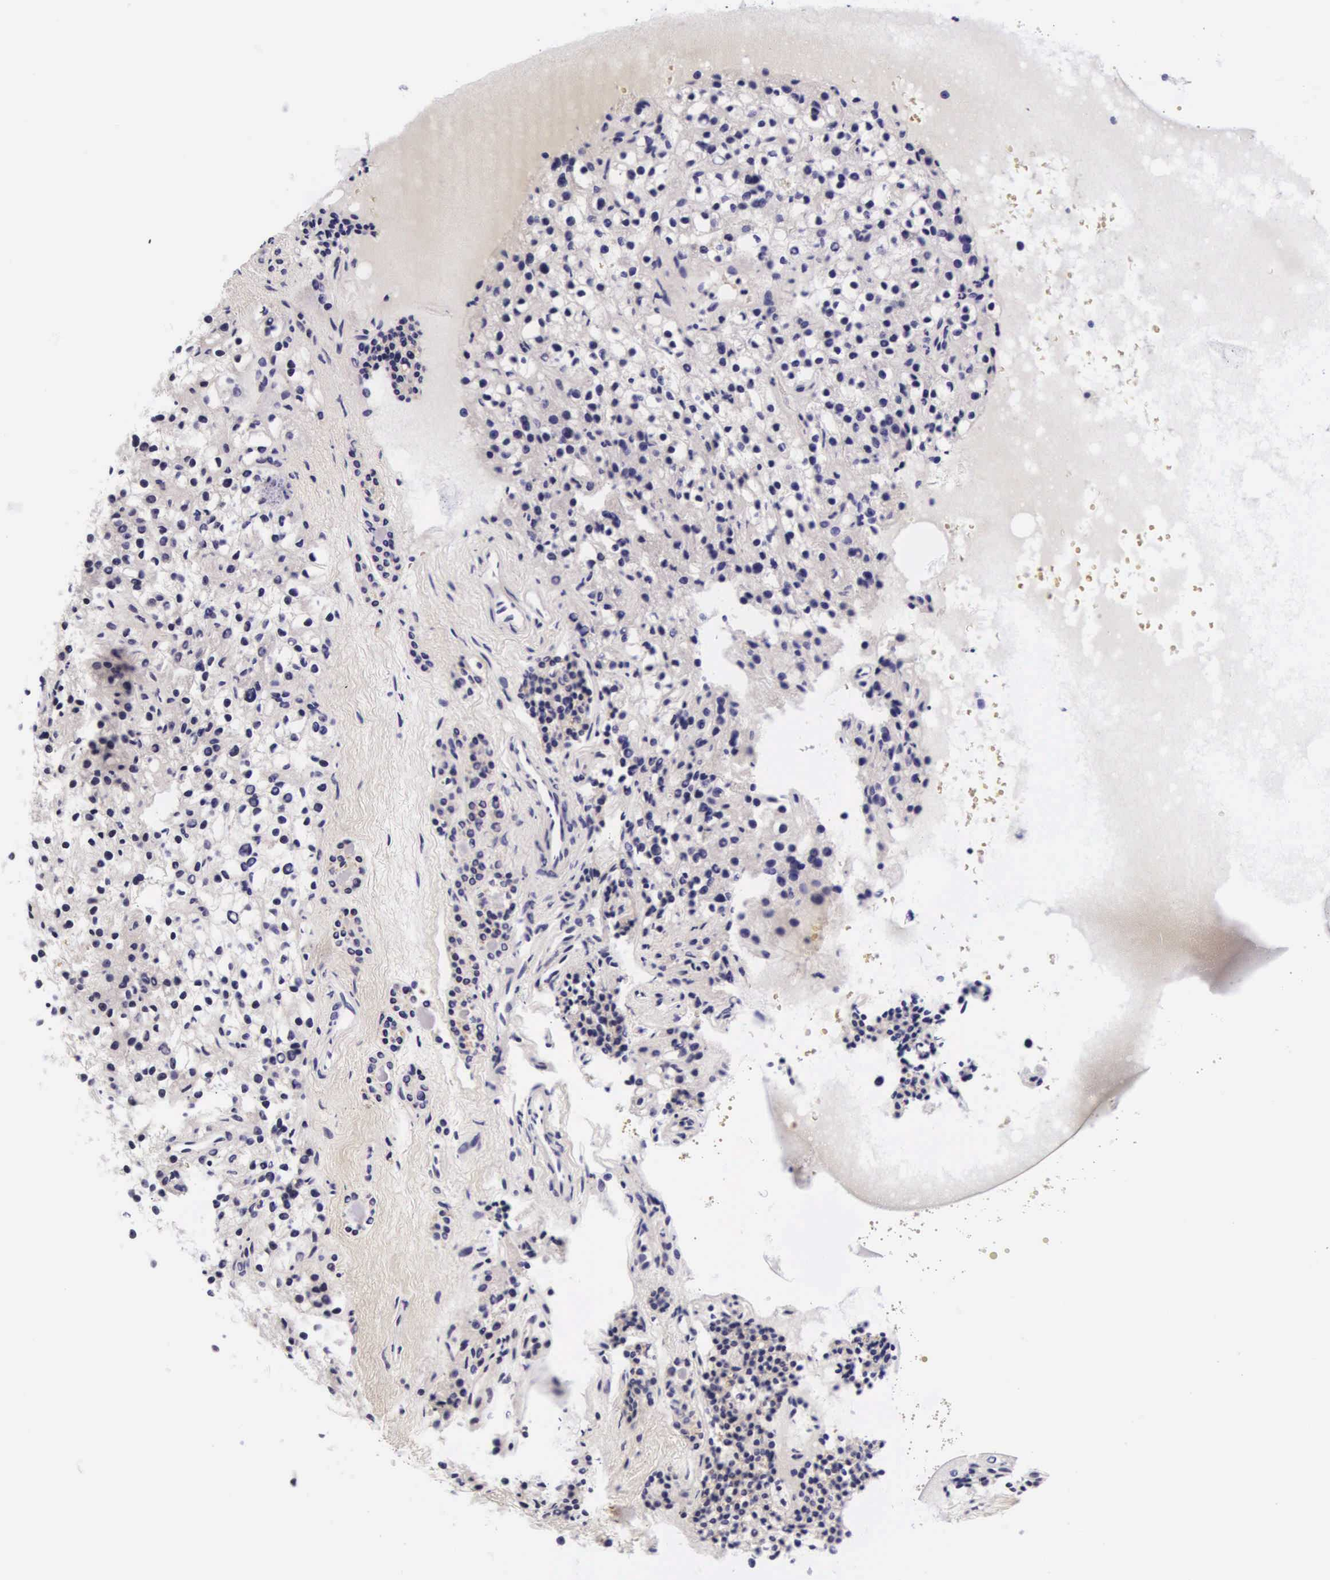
{"staining": {"intensity": "negative", "quantity": "none", "location": "none"}, "tissue": "parathyroid gland", "cell_type": "Glandular cells", "image_type": "normal", "snomed": [{"axis": "morphology", "description": "Normal tissue, NOS"}, {"axis": "topography", "description": "Parathyroid gland"}], "caption": "Normal parathyroid gland was stained to show a protein in brown. There is no significant expression in glandular cells. (Brightfield microscopy of DAB (3,3'-diaminobenzidine) IHC at high magnification).", "gene": "PHETA2", "patient": {"sex": "female", "age": 71}}